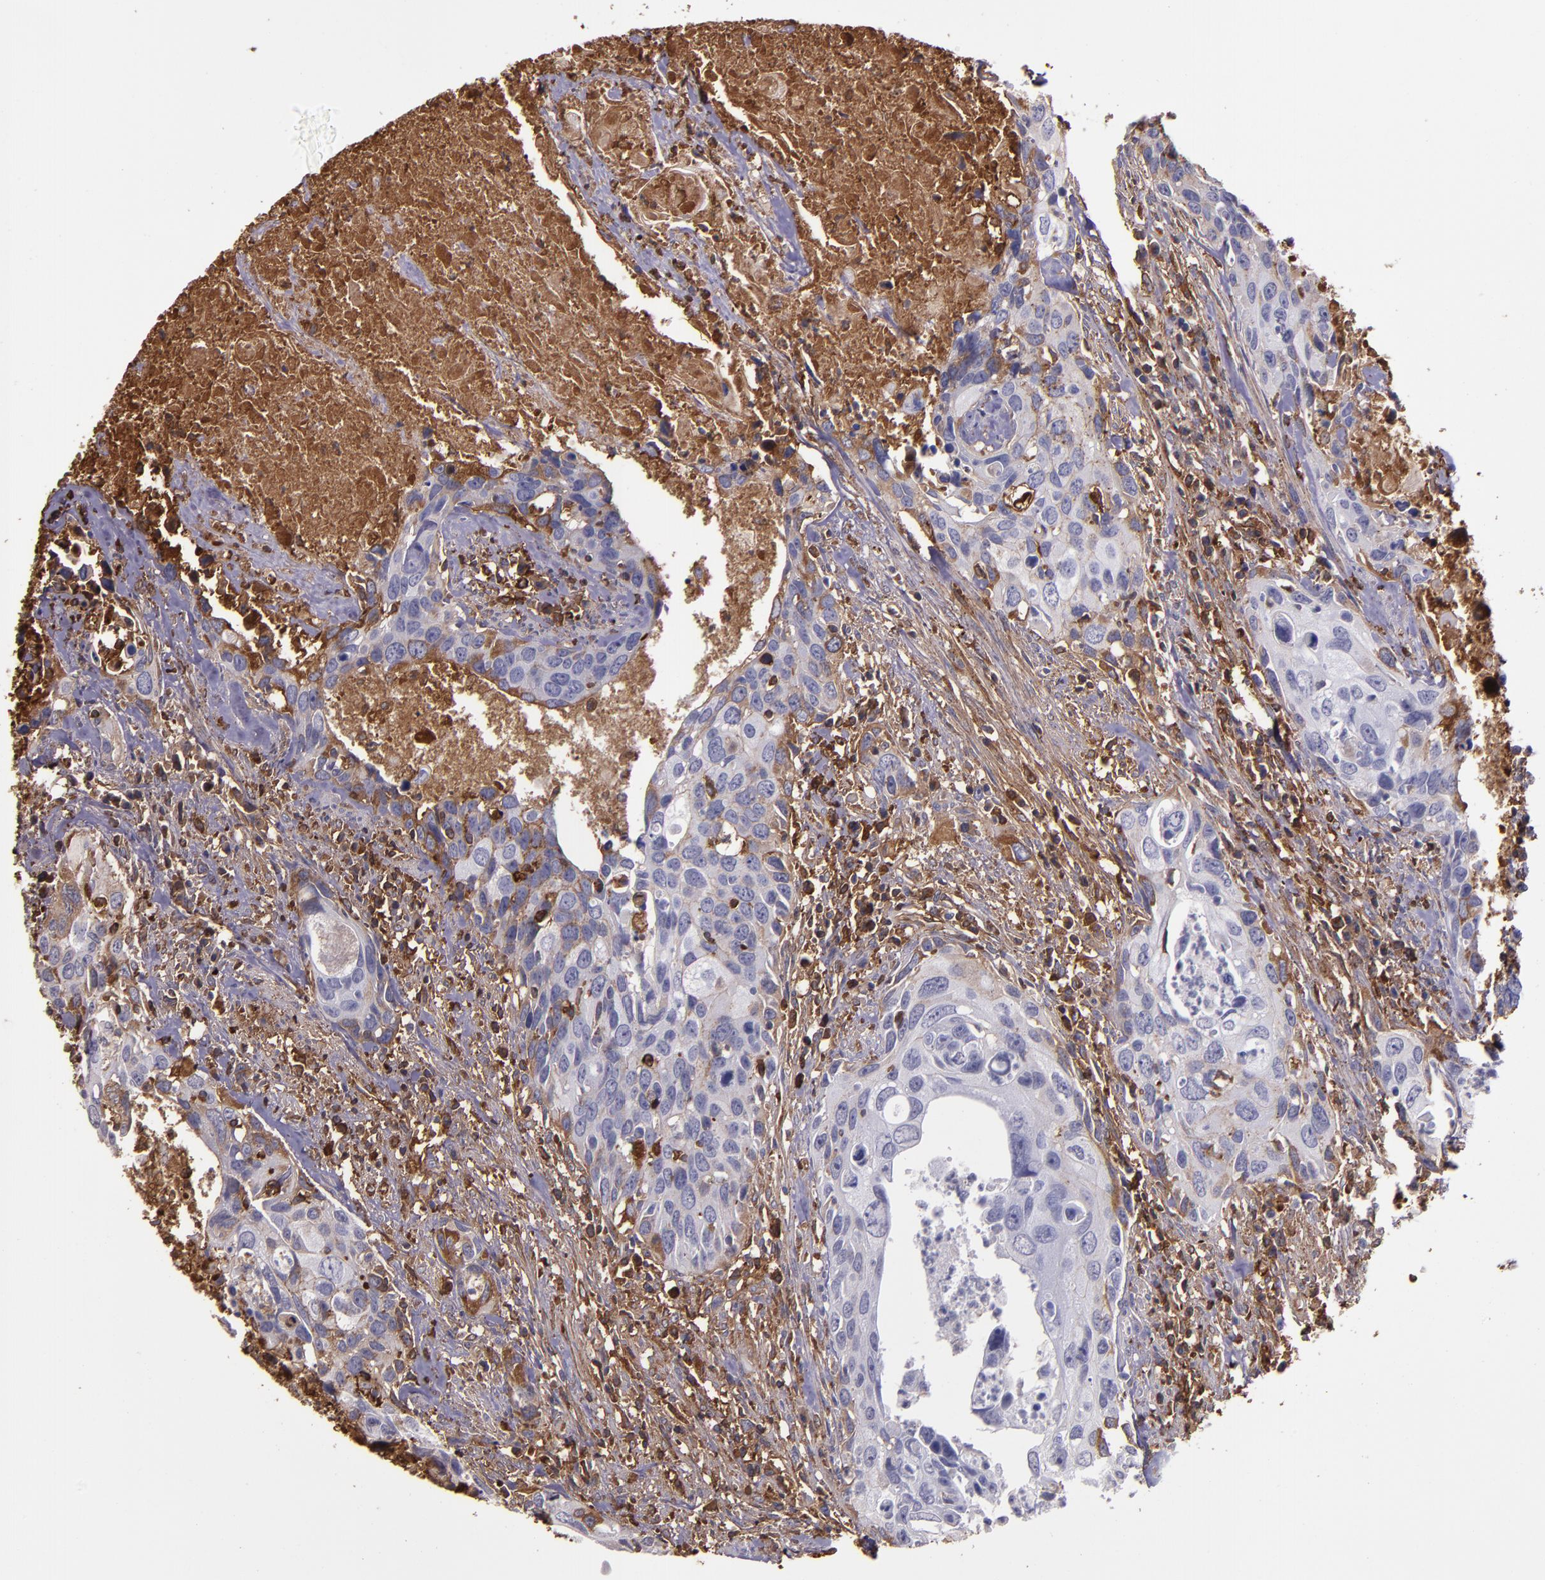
{"staining": {"intensity": "weak", "quantity": "25%-75%", "location": "cytoplasmic/membranous"}, "tissue": "urothelial cancer", "cell_type": "Tumor cells", "image_type": "cancer", "snomed": [{"axis": "morphology", "description": "Urothelial carcinoma, High grade"}, {"axis": "topography", "description": "Urinary bladder"}], "caption": "A brown stain labels weak cytoplasmic/membranous staining of a protein in high-grade urothelial carcinoma tumor cells.", "gene": "A2M", "patient": {"sex": "male", "age": 71}}